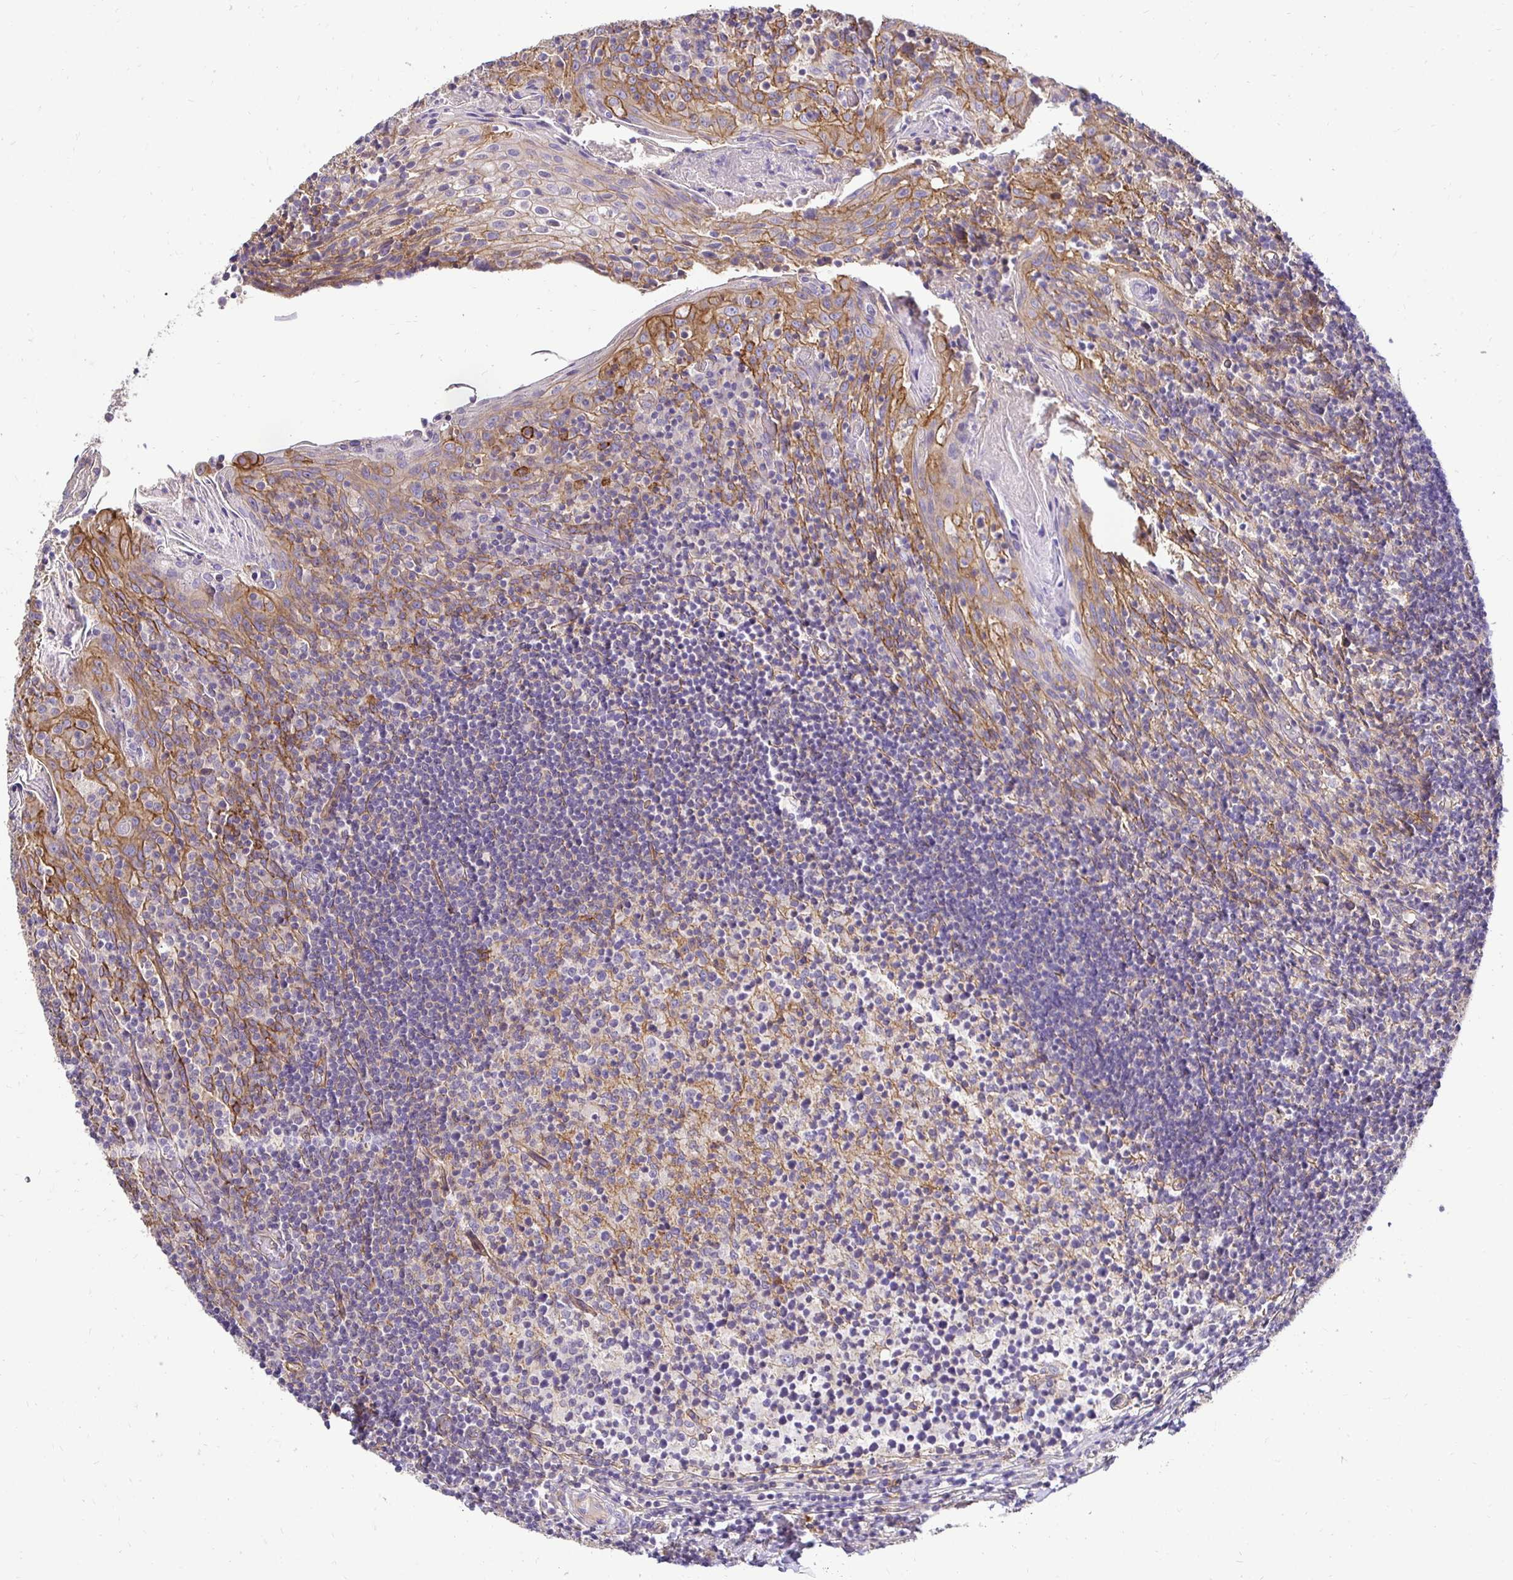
{"staining": {"intensity": "weak", "quantity": "25%-75%", "location": "cytoplasmic/membranous"}, "tissue": "tonsil", "cell_type": "Germinal center cells", "image_type": "normal", "snomed": [{"axis": "morphology", "description": "Normal tissue, NOS"}, {"axis": "topography", "description": "Tonsil"}], "caption": "Immunohistochemical staining of unremarkable human tonsil exhibits low levels of weak cytoplasmic/membranous expression in approximately 25%-75% of germinal center cells.", "gene": "SLC9A1", "patient": {"sex": "female", "age": 10}}